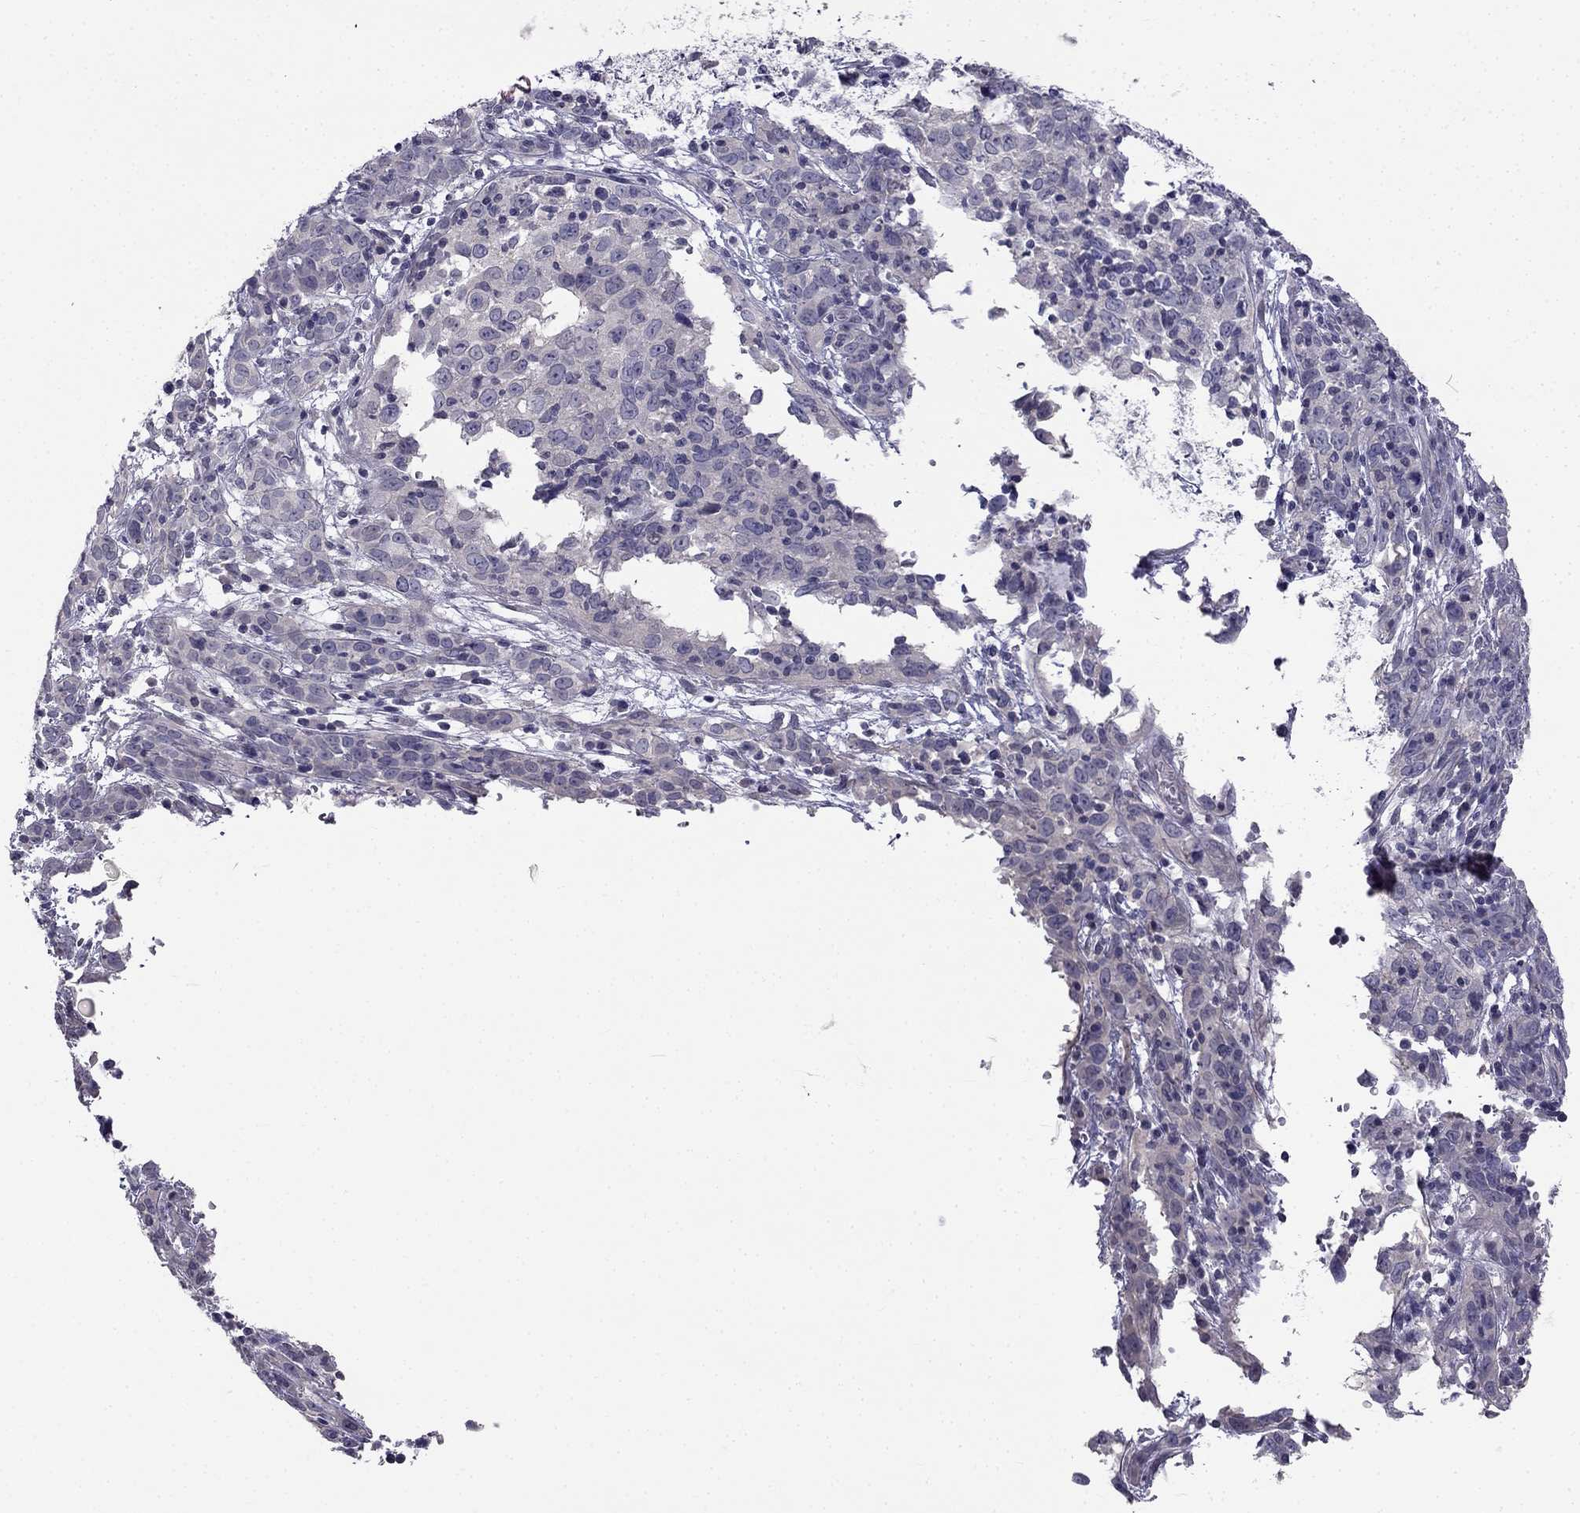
{"staining": {"intensity": "negative", "quantity": "none", "location": "none"}, "tissue": "cervical cancer", "cell_type": "Tumor cells", "image_type": "cancer", "snomed": [{"axis": "morphology", "description": "Adenocarcinoma, NOS"}, {"axis": "topography", "description": "Cervix"}], "caption": "IHC of human cervical cancer (adenocarcinoma) shows no expression in tumor cells. Brightfield microscopy of immunohistochemistry stained with DAB (brown) and hematoxylin (blue), captured at high magnification.", "gene": "HSFX1", "patient": {"sex": "female", "age": 40}}